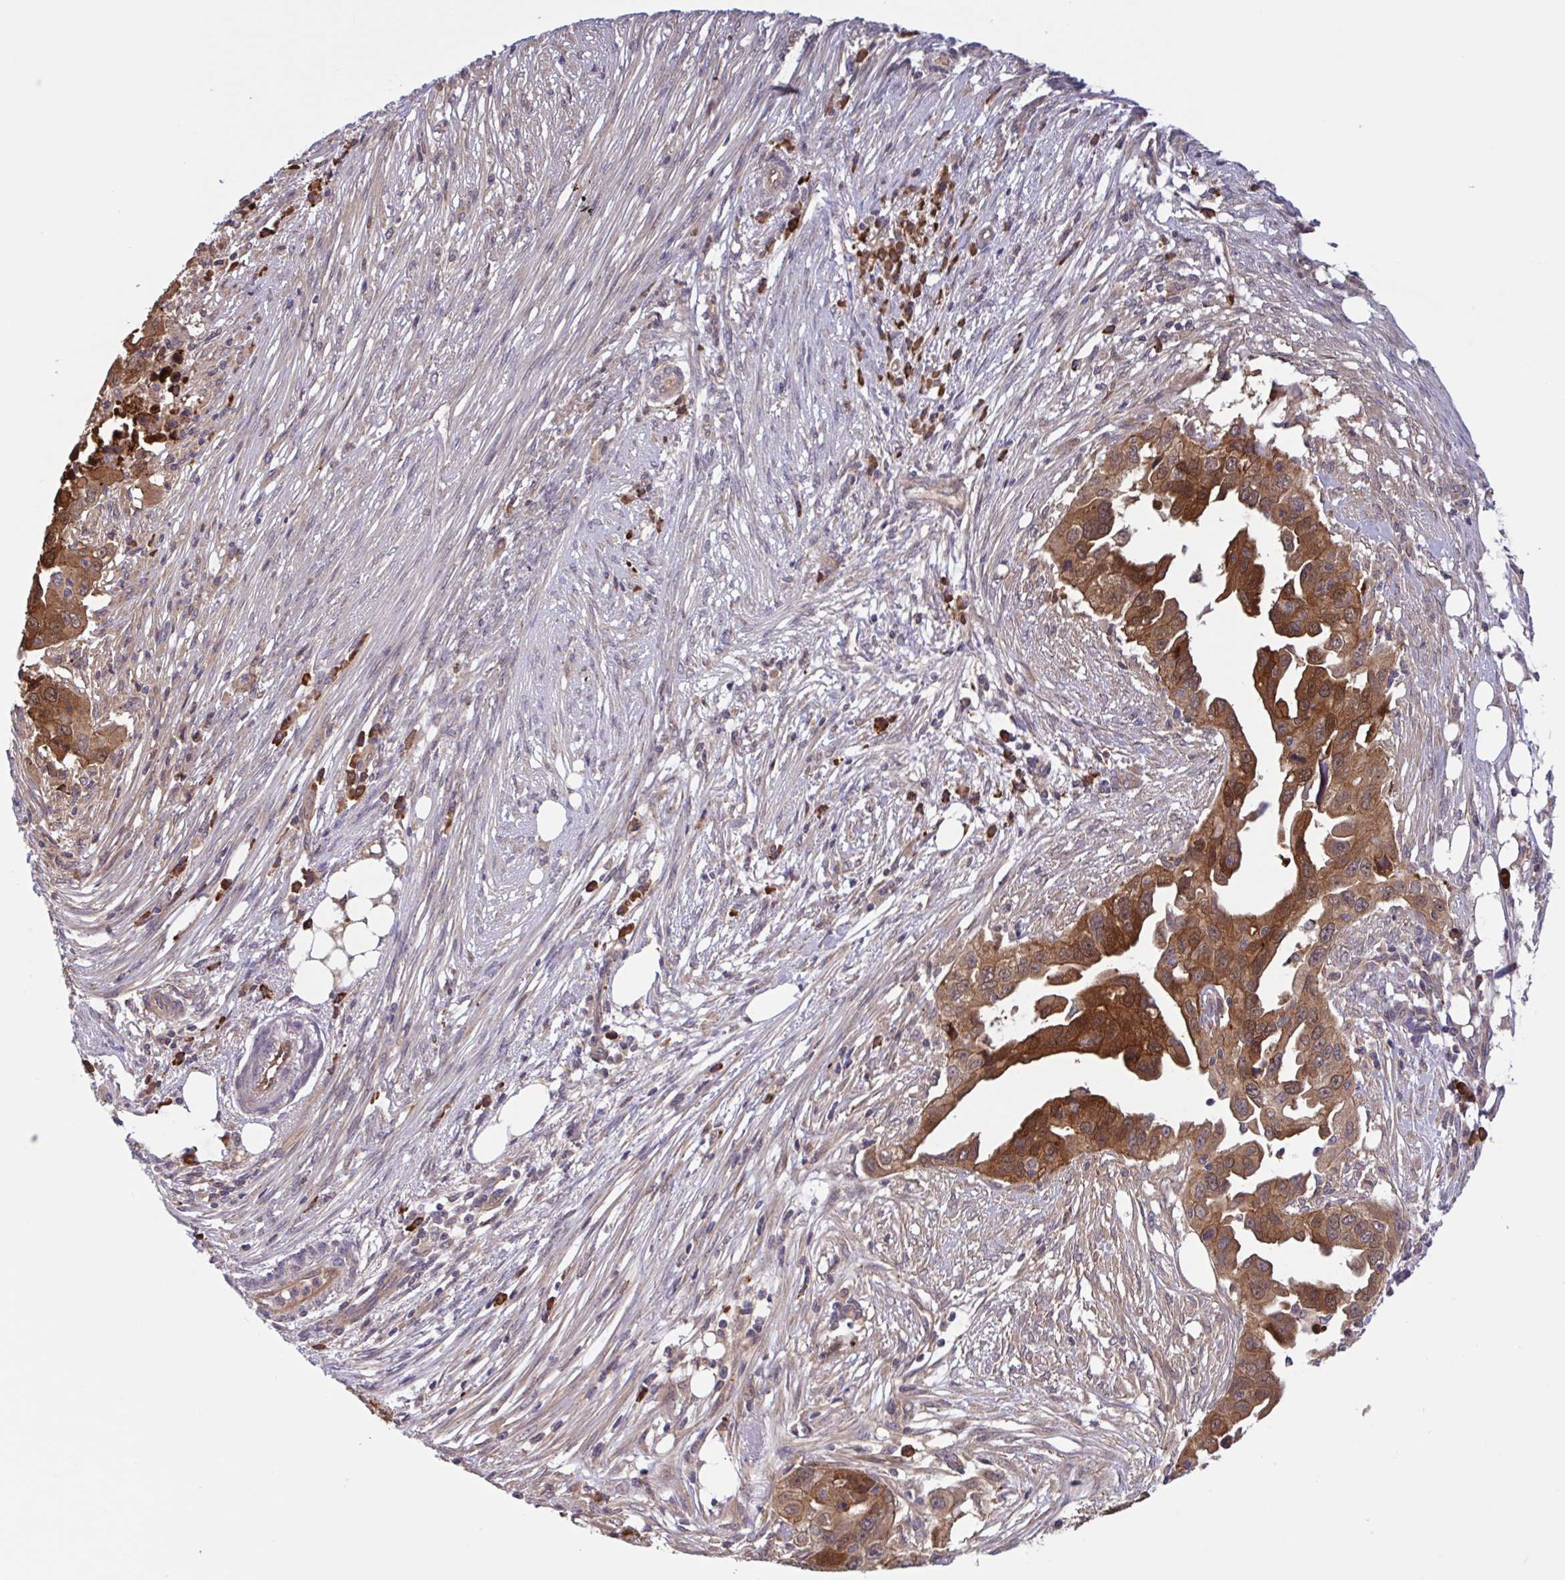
{"staining": {"intensity": "strong", "quantity": ">75%", "location": "cytoplasmic/membranous,nuclear"}, "tissue": "ovarian cancer", "cell_type": "Tumor cells", "image_type": "cancer", "snomed": [{"axis": "morphology", "description": "Carcinoma, endometroid"}, {"axis": "morphology", "description": "Cystadenocarcinoma, serous, NOS"}, {"axis": "topography", "description": "Ovary"}], "caption": "Ovarian cancer (serous cystadenocarcinoma) was stained to show a protein in brown. There is high levels of strong cytoplasmic/membranous and nuclear positivity in about >75% of tumor cells. The protein is shown in brown color, while the nuclei are stained blue.", "gene": "INTS10", "patient": {"sex": "female", "age": 45}}